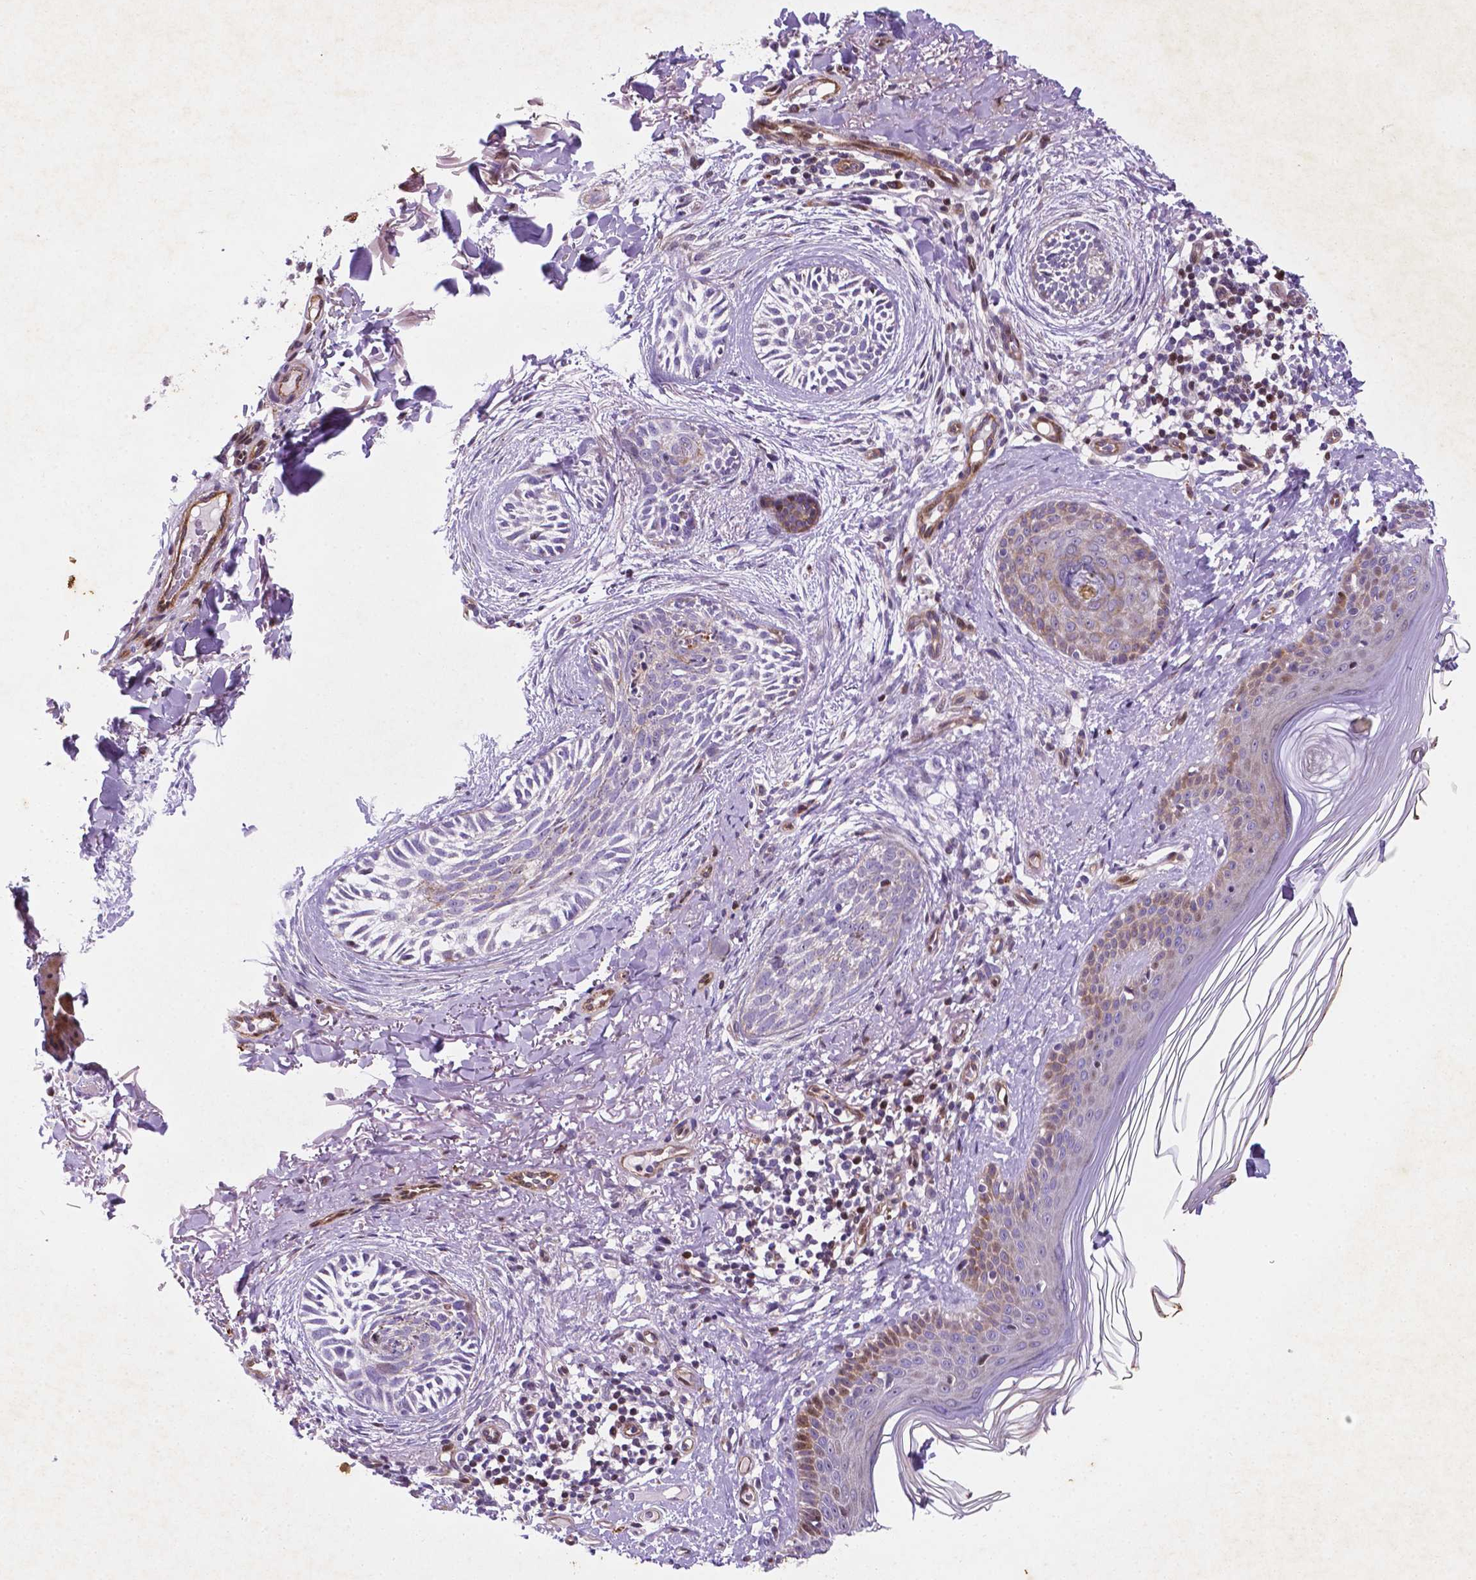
{"staining": {"intensity": "negative", "quantity": "none", "location": "none"}, "tissue": "skin cancer", "cell_type": "Tumor cells", "image_type": "cancer", "snomed": [{"axis": "morphology", "description": "Basal cell carcinoma"}, {"axis": "topography", "description": "Skin"}], "caption": "Immunohistochemistry (IHC) of basal cell carcinoma (skin) displays no expression in tumor cells.", "gene": "TM4SF20", "patient": {"sex": "female", "age": 68}}